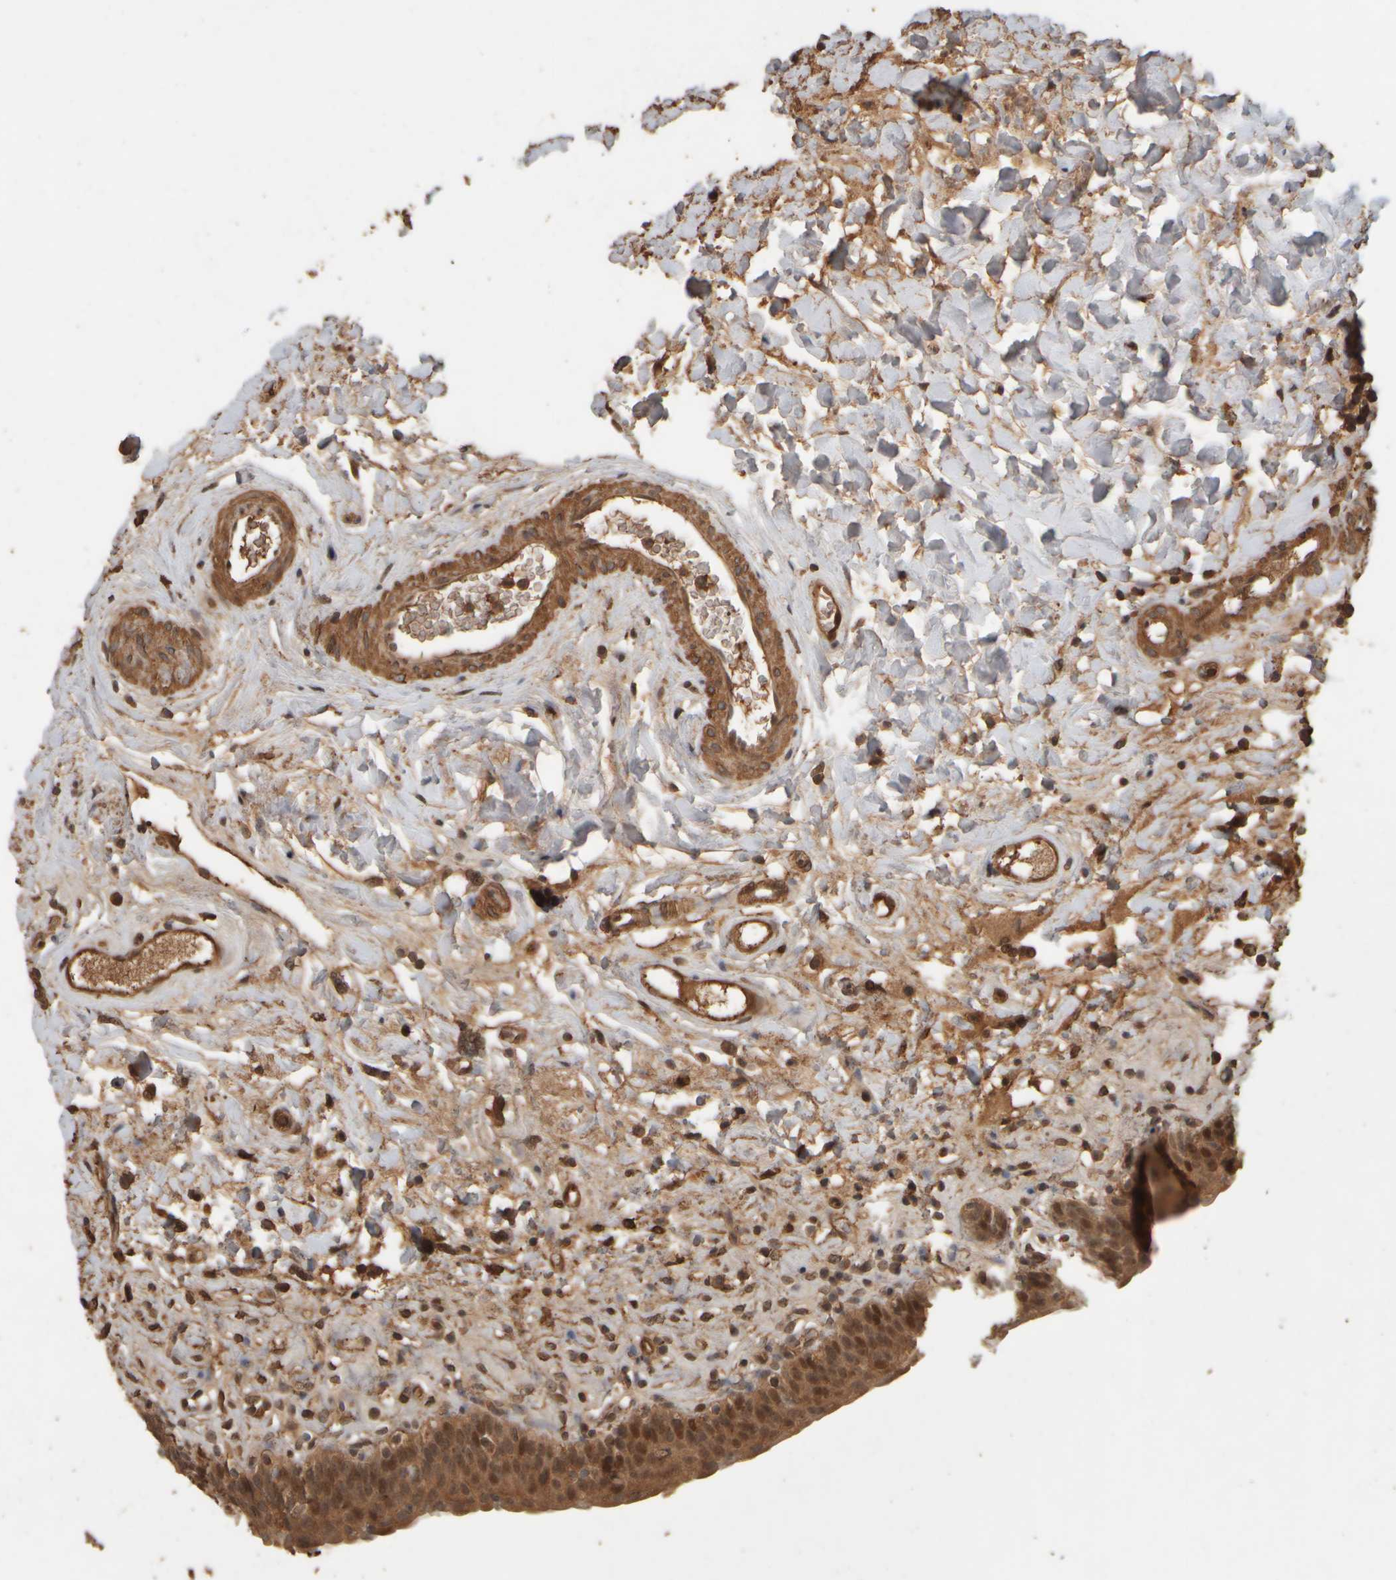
{"staining": {"intensity": "moderate", "quantity": ">75%", "location": "cytoplasmic/membranous,nuclear"}, "tissue": "urinary bladder", "cell_type": "Urothelial cells", "image_type": "normal", "snomed": [{"axis": "morphology", "description": "Normal tissue, NOS"}, {"axis": "topography", "description": "Urinary bladder"}], "caption": "Moderate cytoplasmic/membranous,nuclear expression for a protein is identified in approximately >75% of urothelial cells of normal urinary bladder using immunohistochemistry (IHC).", "gene": "SPHK1", "patient": {"sex": "male", "age": 83}}